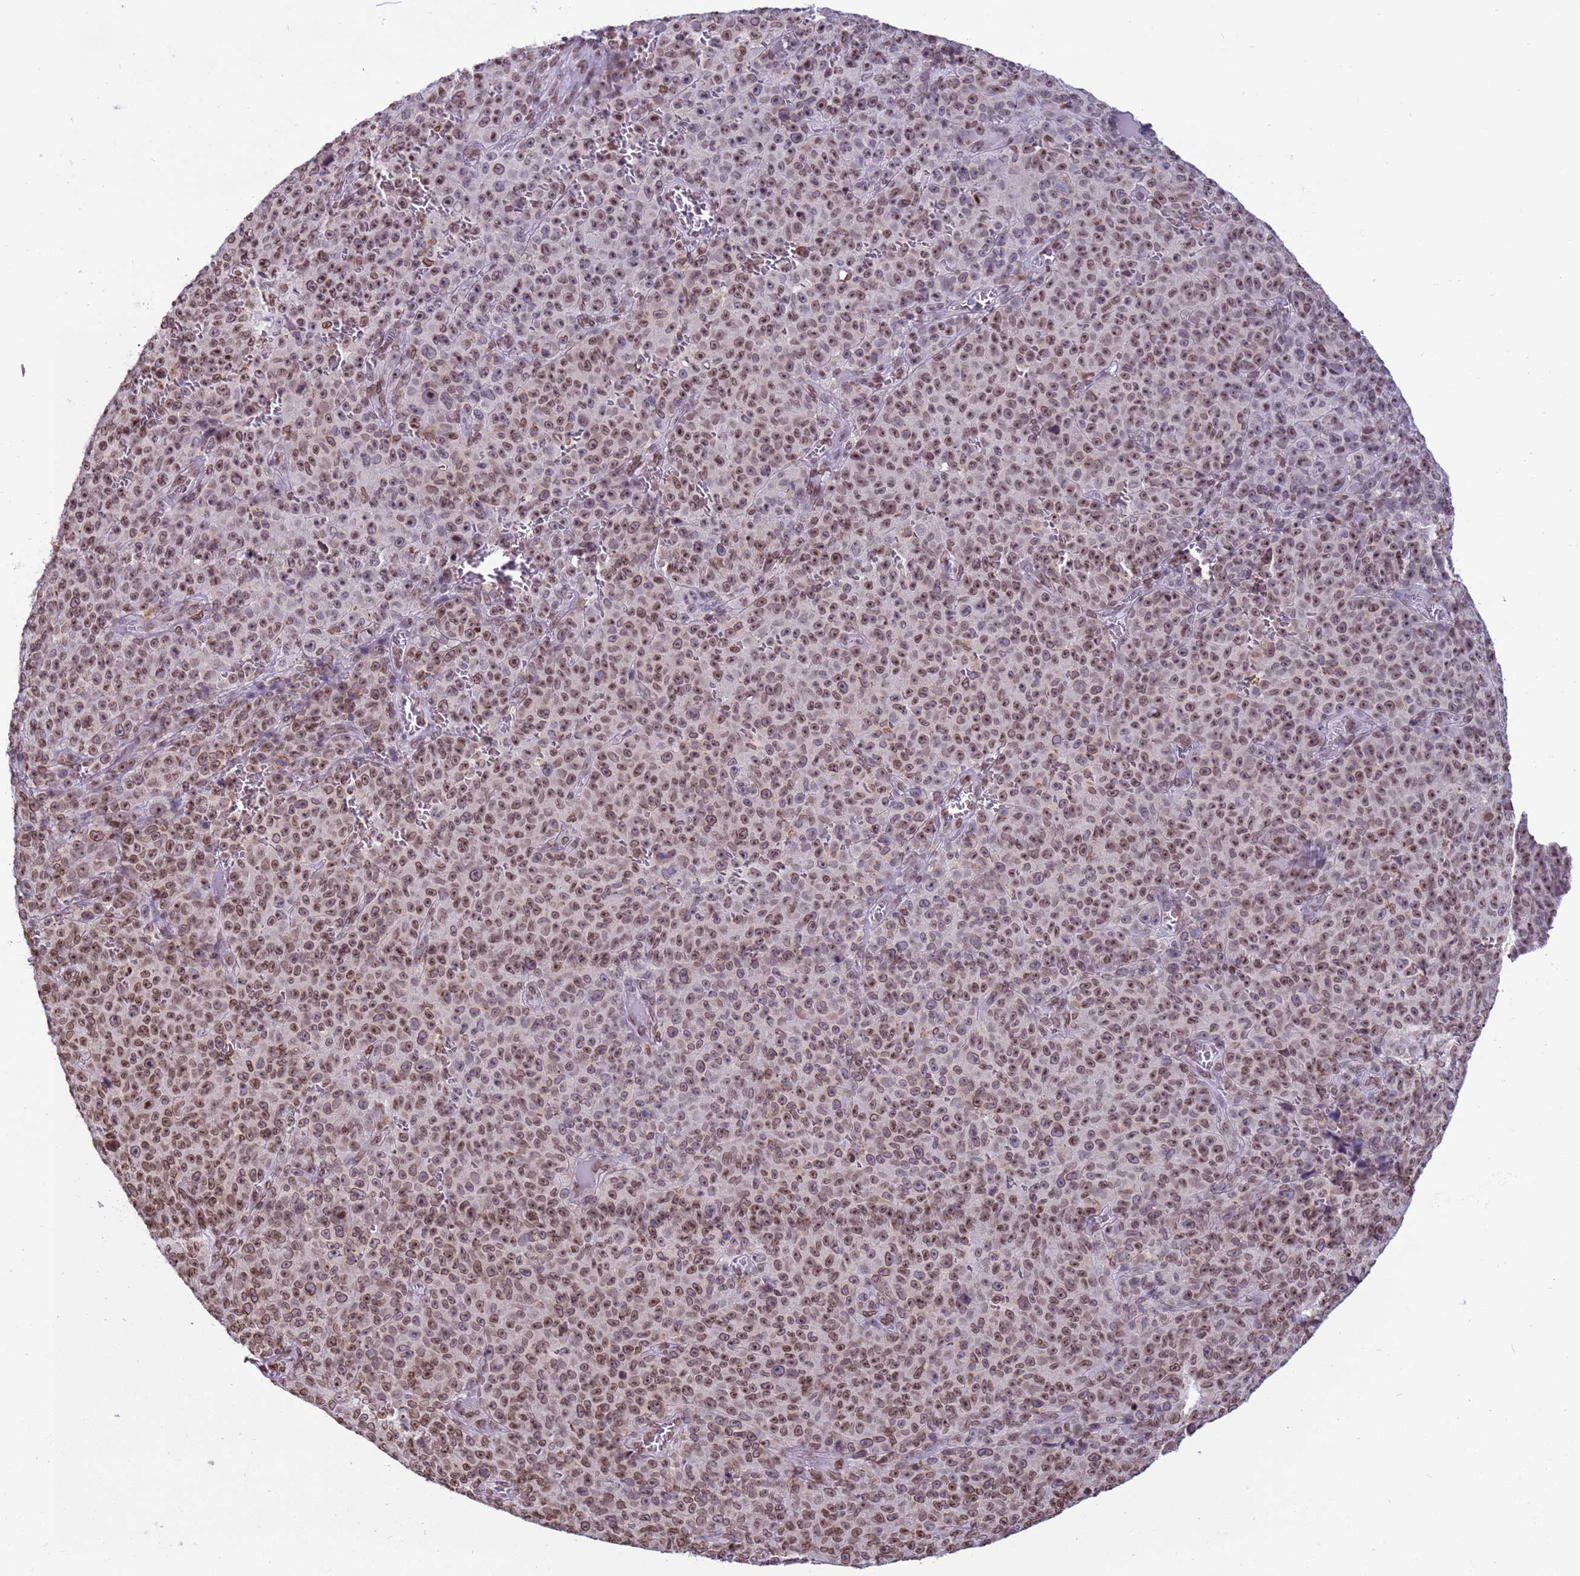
{"staining": {"intensity": "moderate", "quantity": ">75%", "location": "cytoplasmic/membranous,nuclear"}, "tissue": "melanoma", "cell_type": "Tumor cells", "image_type": "cancer", "snomed": [{"axis": "morphology", "description": "Malignant melanoma, NOS"}, {"axis": "topography", "description": "Skin"}], "caption": "Protein expression analysis of melanoma shows moderate cytoplasmic/membranous and nuclear positivity in approximately >75% of tumor cells. (Brightfield microscopy of DAB IHC at high magnification).", "gene": "DHX37", "patient": {"sex": "female", "age": 82}}